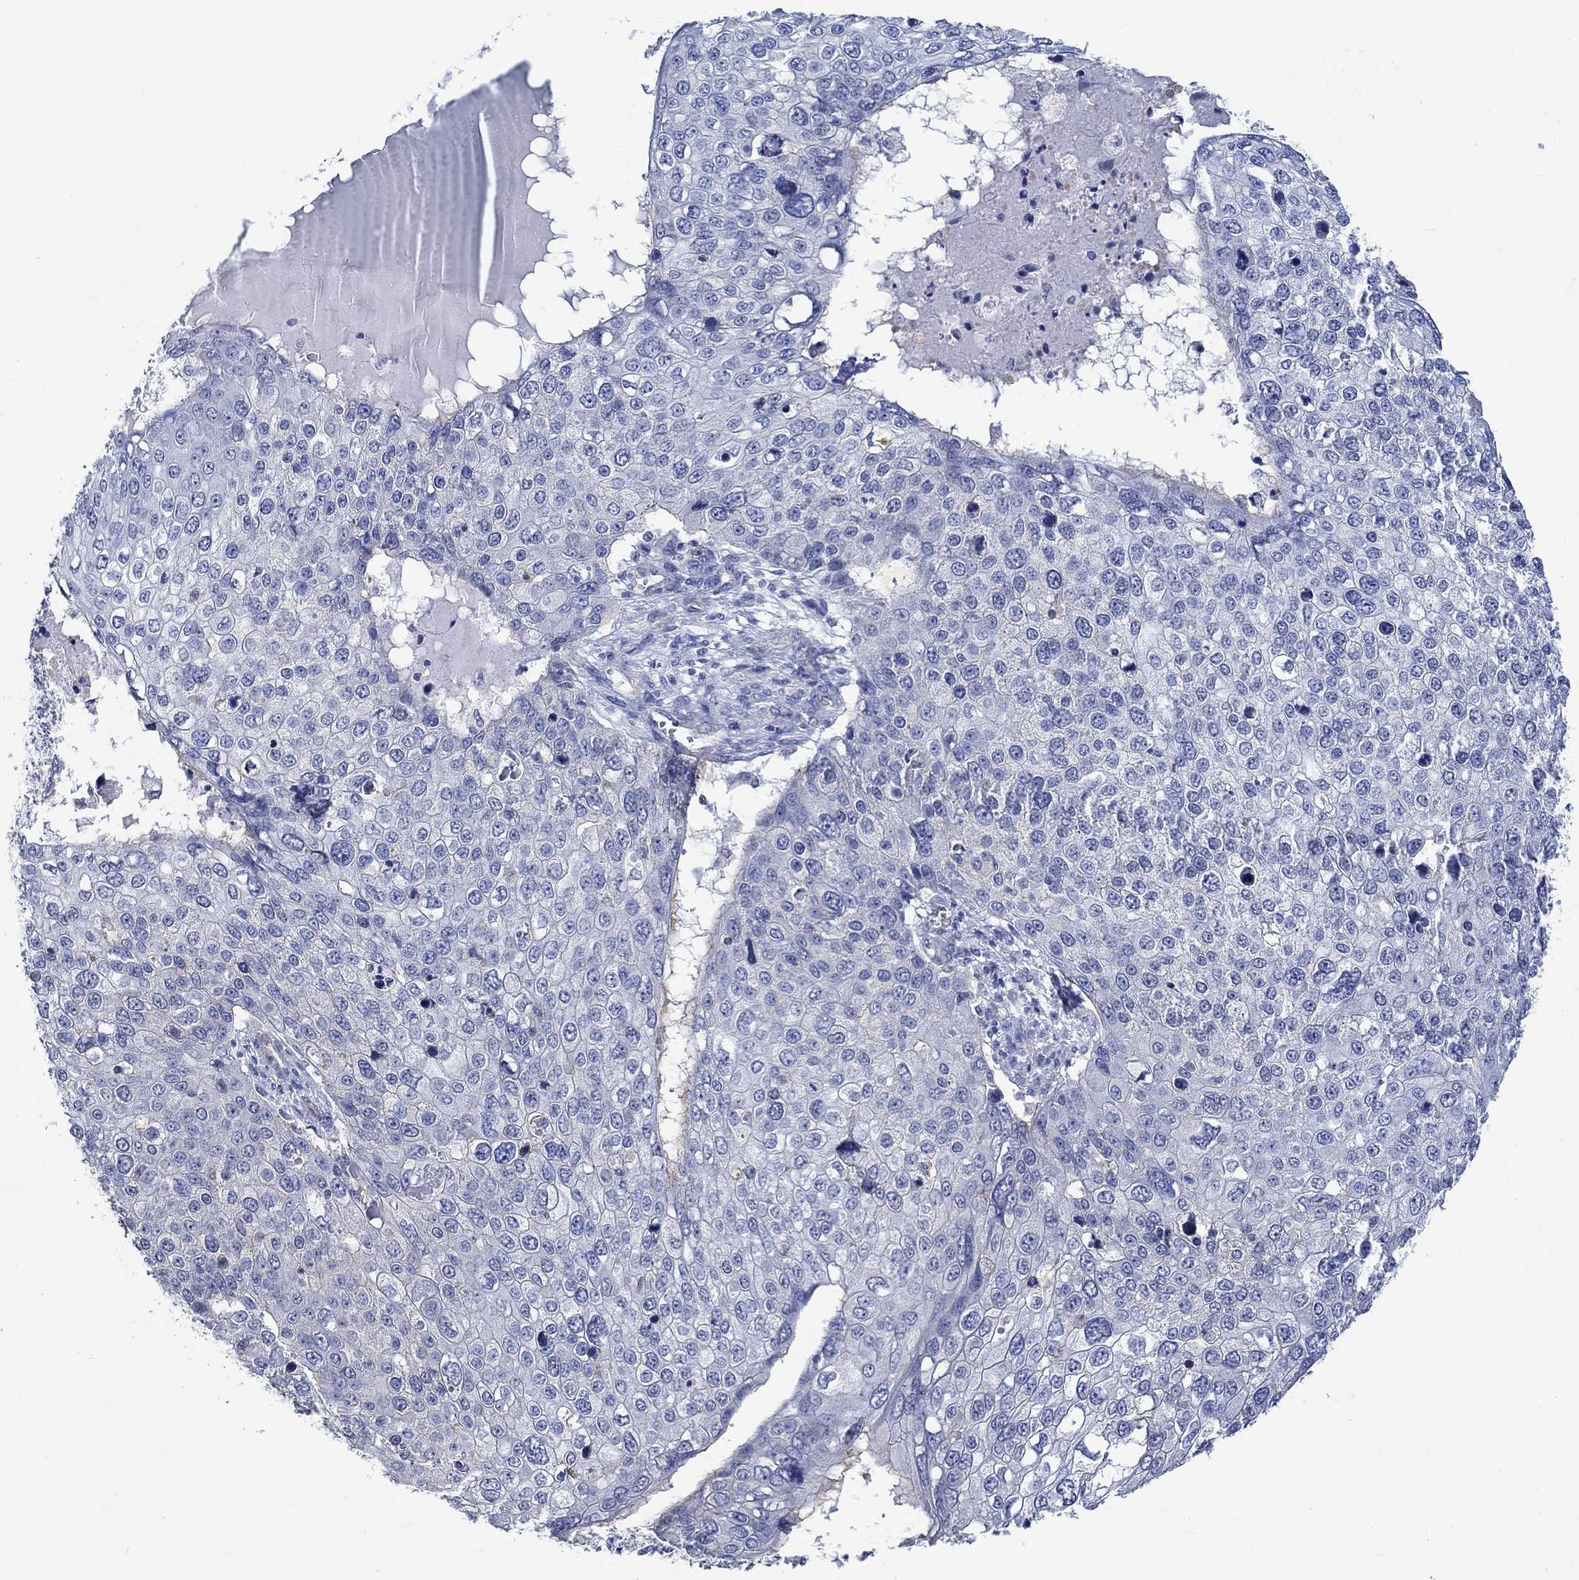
{"staining": {"intensity": "negative", "quantity": "none", "location": "none"}, "tissue": "skin cancer", "cell_type": "Tumor cells", "image_type": "cancer", "snomed": [{"axis": "morphology", "description": "Squamous cell carcinoma, NOS"}, {"axis": "topography", "description": "Skin"}], "caption": "High power microscopy micrograph of an immunohistochemistry histopathology image of skin squamous cell carcinoma, revealing no significant staining in tumor cells.", "gene": "AGRP", "patient": {"sex": "male", "age": 71}}